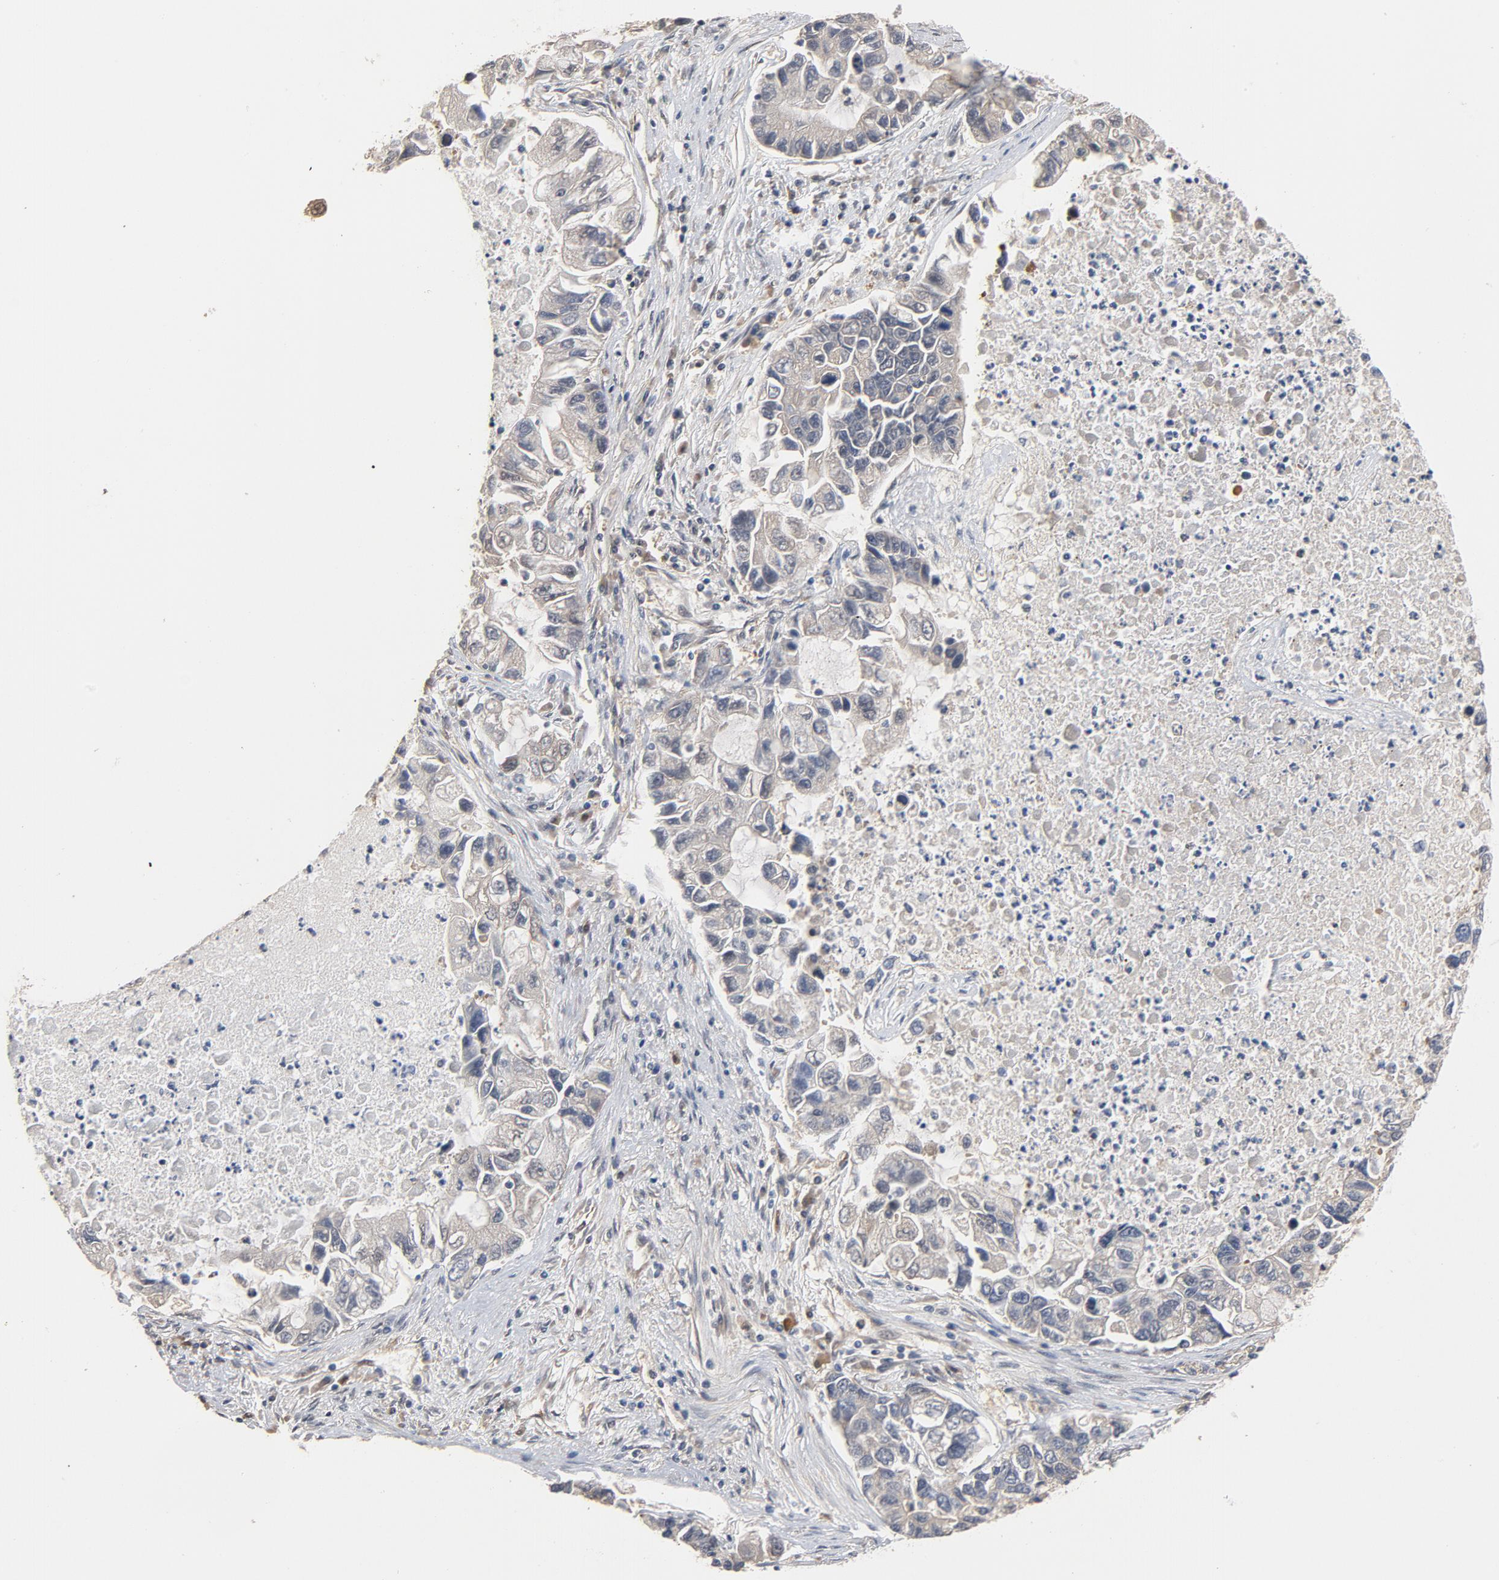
{"staining": {"intensity": "negative", "quantity": "none", "location": "none"}, "tissue": "lung cancer", "cell_type": "Tumor cells", "image_type": "cancer", "snomed": [{"axis": "morphology", "description": "Adenocarcinoma, NOS"}, {"axis": "topography", "description": "Lung"}], "caption": "The micrograph demonstrates no significant positivity in tumor cells of lung cancer (adenocarcinoma).", "gene": "PITPNM2", "patient": {"sex": "female", "age": 51}}